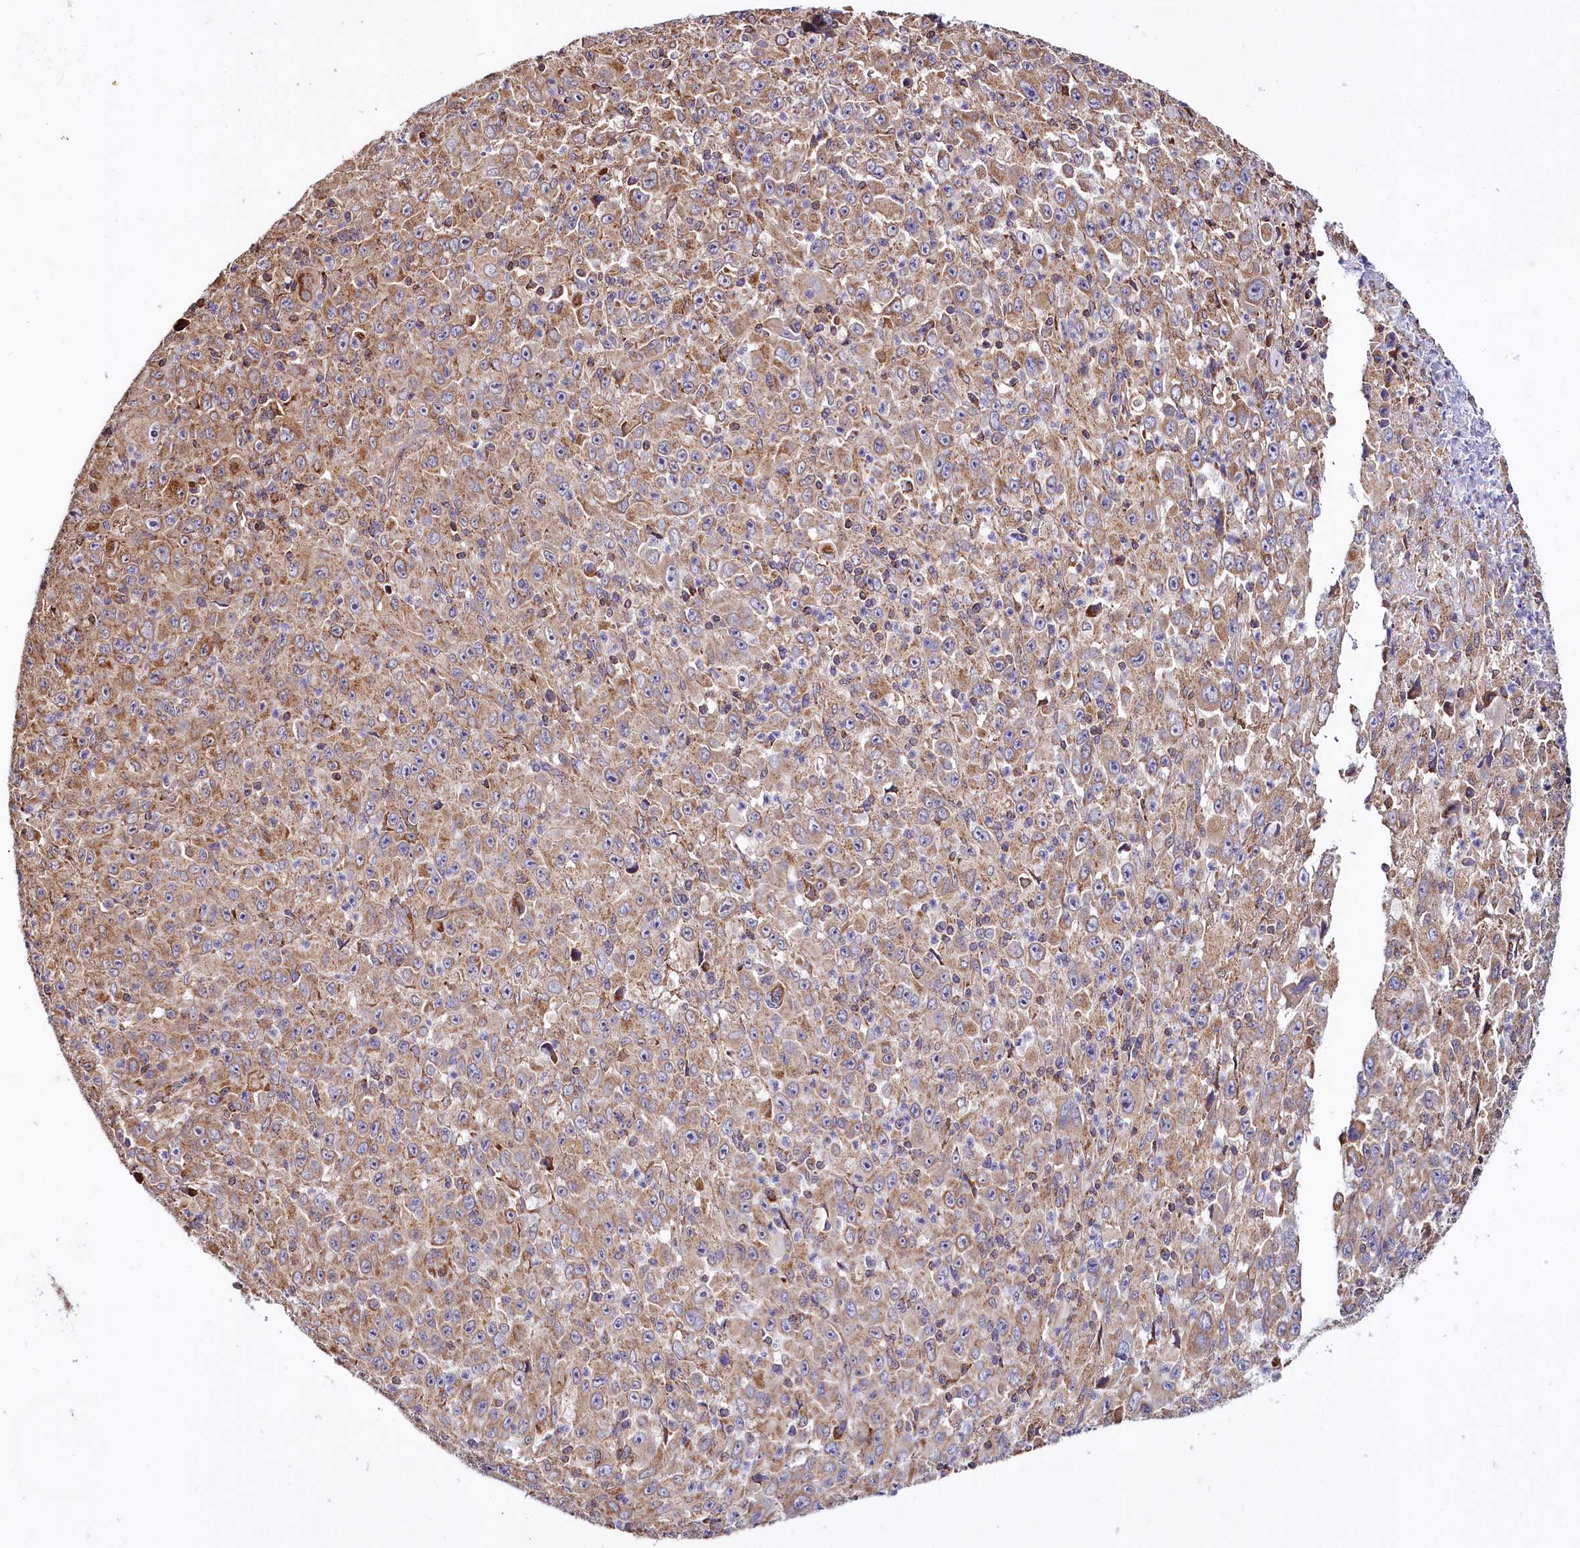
{"staining": {"intensity": "moderate", "quantity": ">75%", "location": "cytoplasmic/membranous"}, "tissue": "melanoma", "cell_type": "Tumor cells", "image_type": "cancer", "snomed": [{"axis": "morphology", "description": "Malignant melanoma, Metastatic site"}, {"axis": "topography", "description": "Skin"}], "caption": "A high-resolution image shows IHC staining of melanoma, which reveals moderate cytoplasmic/membranous positivity in approximately >75% of tumor cells.", "gene": "NUDT15", "patient": {"sex": "female", "age": 56}}